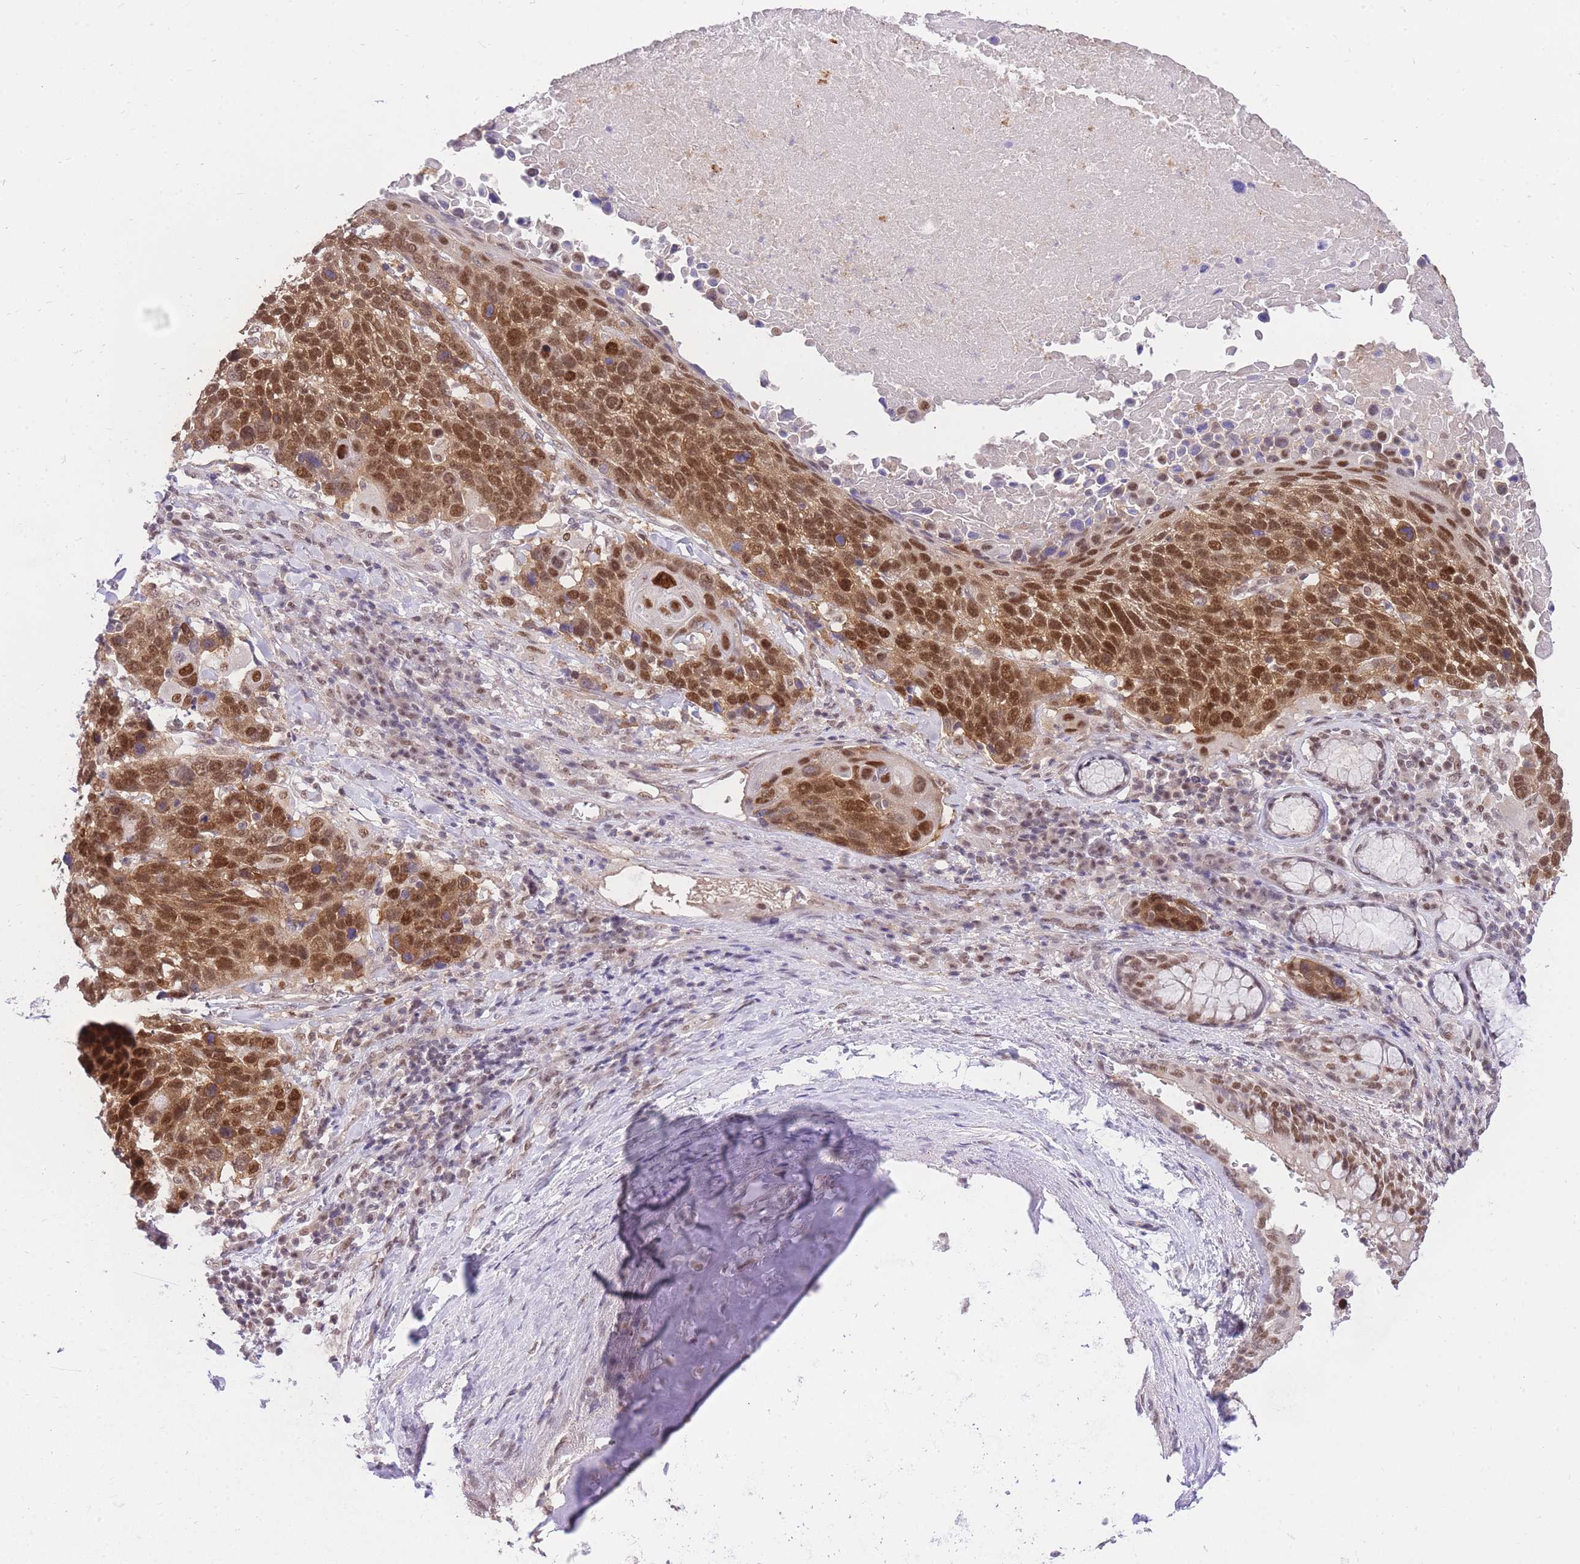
{"staining": {"intensity": "strong", "quantity": ">75%", "location": "nuclear"}, "tissue": "lung cancer", "cell_type": "Tumor cells", "image_type": "cancer", "snomed": [{"axis": "morphology", "description": "Squamous cell carcinoma, NOS"}, {"axis": "topography", "description": "Lung"}], "caption": "Lung cancer was stained to show a protein in brown. There is high levels of strong nuclear staining in approximately >75% of tumor cells. (DAB = brown stain, brightfield microscopy at high magnification).", "gene": "UBXN7", "patient": {"sex": "male", "age": 66}}